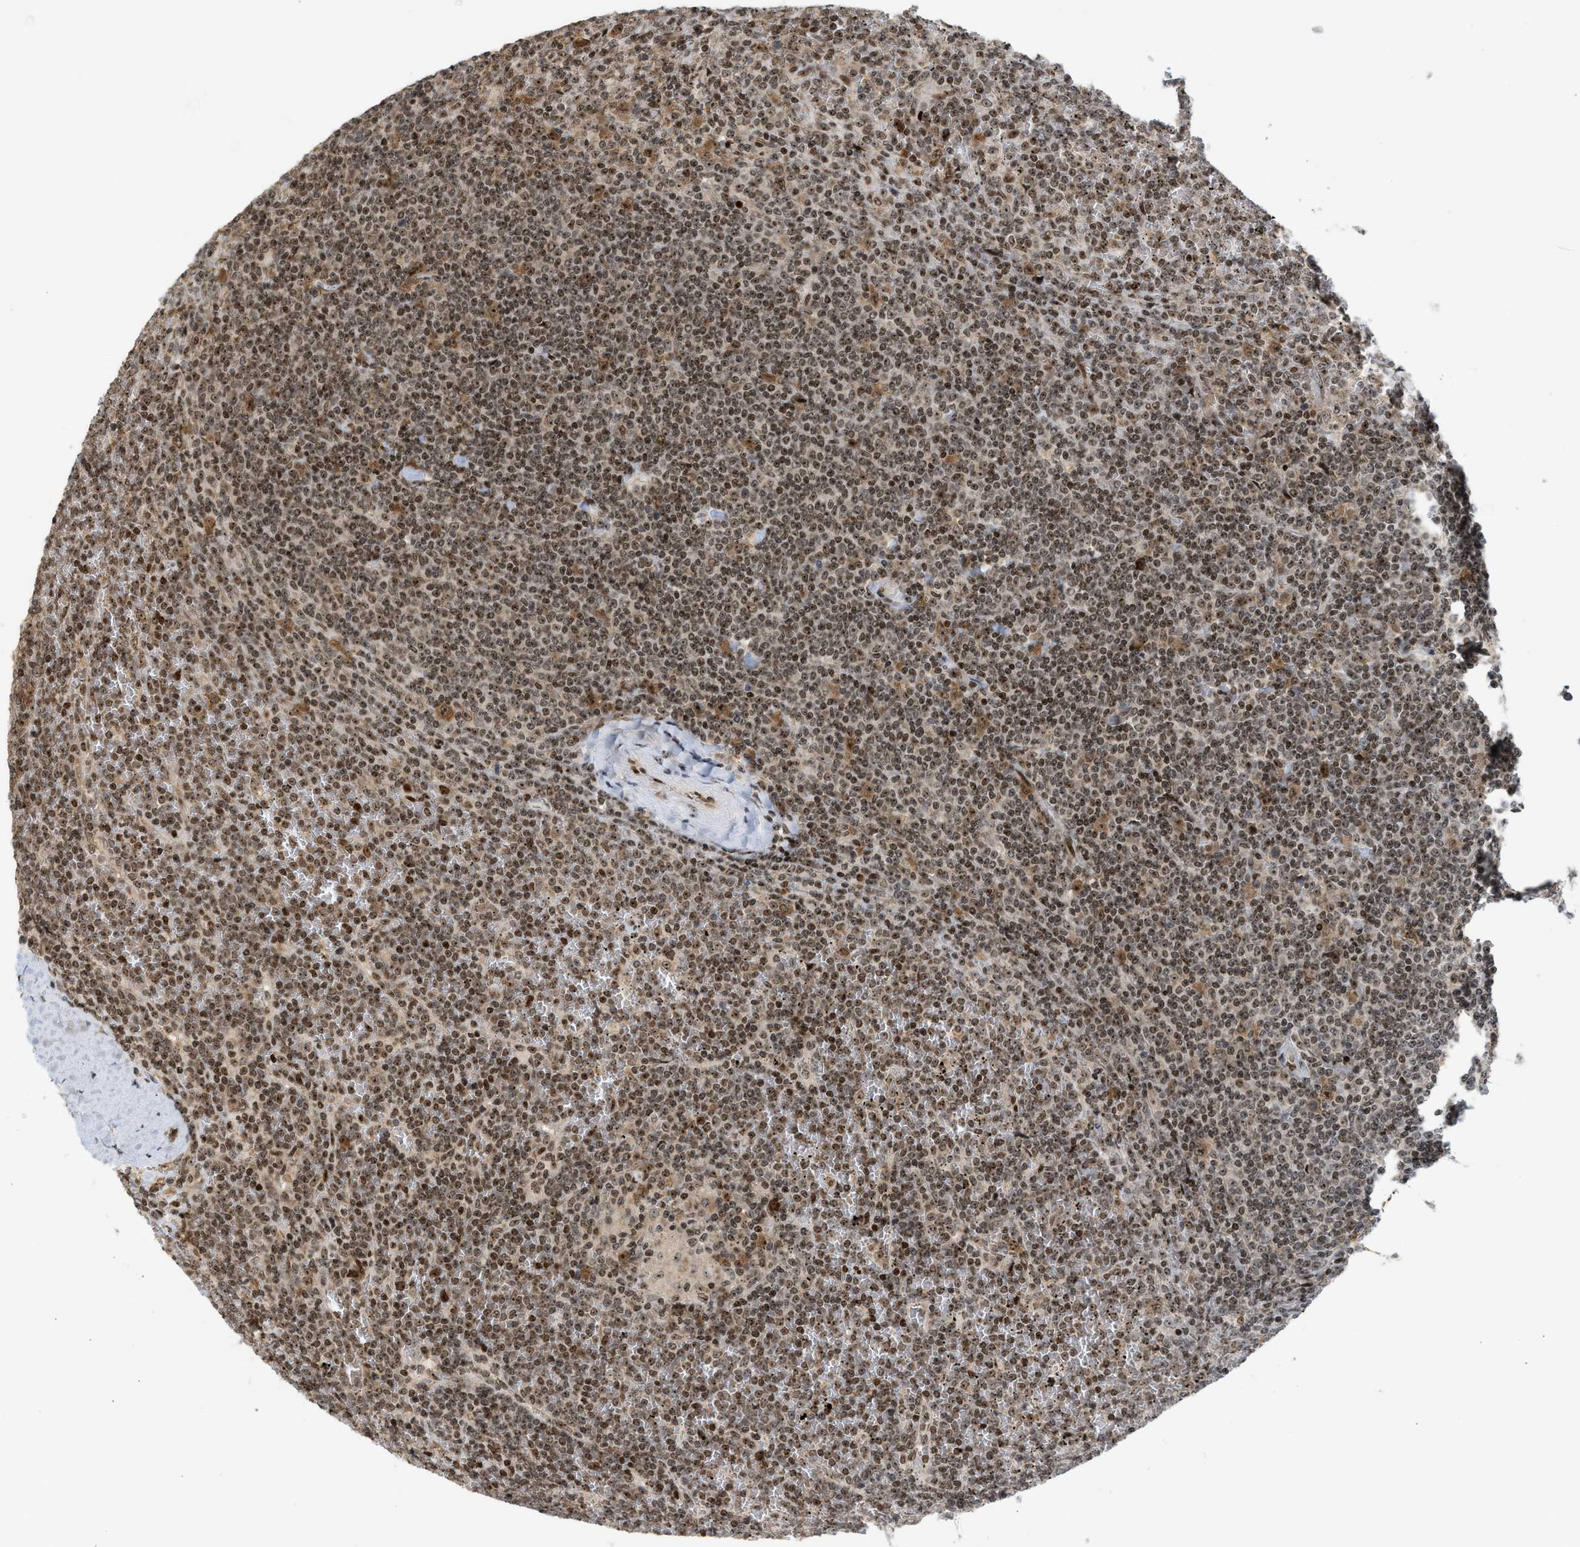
{"staining": {"intensity": "moderate", "quantity": ">75%", "location": "nuclear"}, "tissue": "lymphoma", "cell_type": "Tumor cells", "image_type": "cancer", "snomed": [{"axis": "morphology", "description": "Malignant lymphoma, non-Hodgkin's type, Low grade"}, {"axis": "topography", "description": "Spleen"}], "caption": "Tumor cells demonstrate medium levels of moderate nuclear staining in about >75% of cells in human lymphoma. (Brightfield microscopy of DAB IHC at high magnification).", "gene": "ZNF22", "patient": {"sex": "female", "age": 19}}